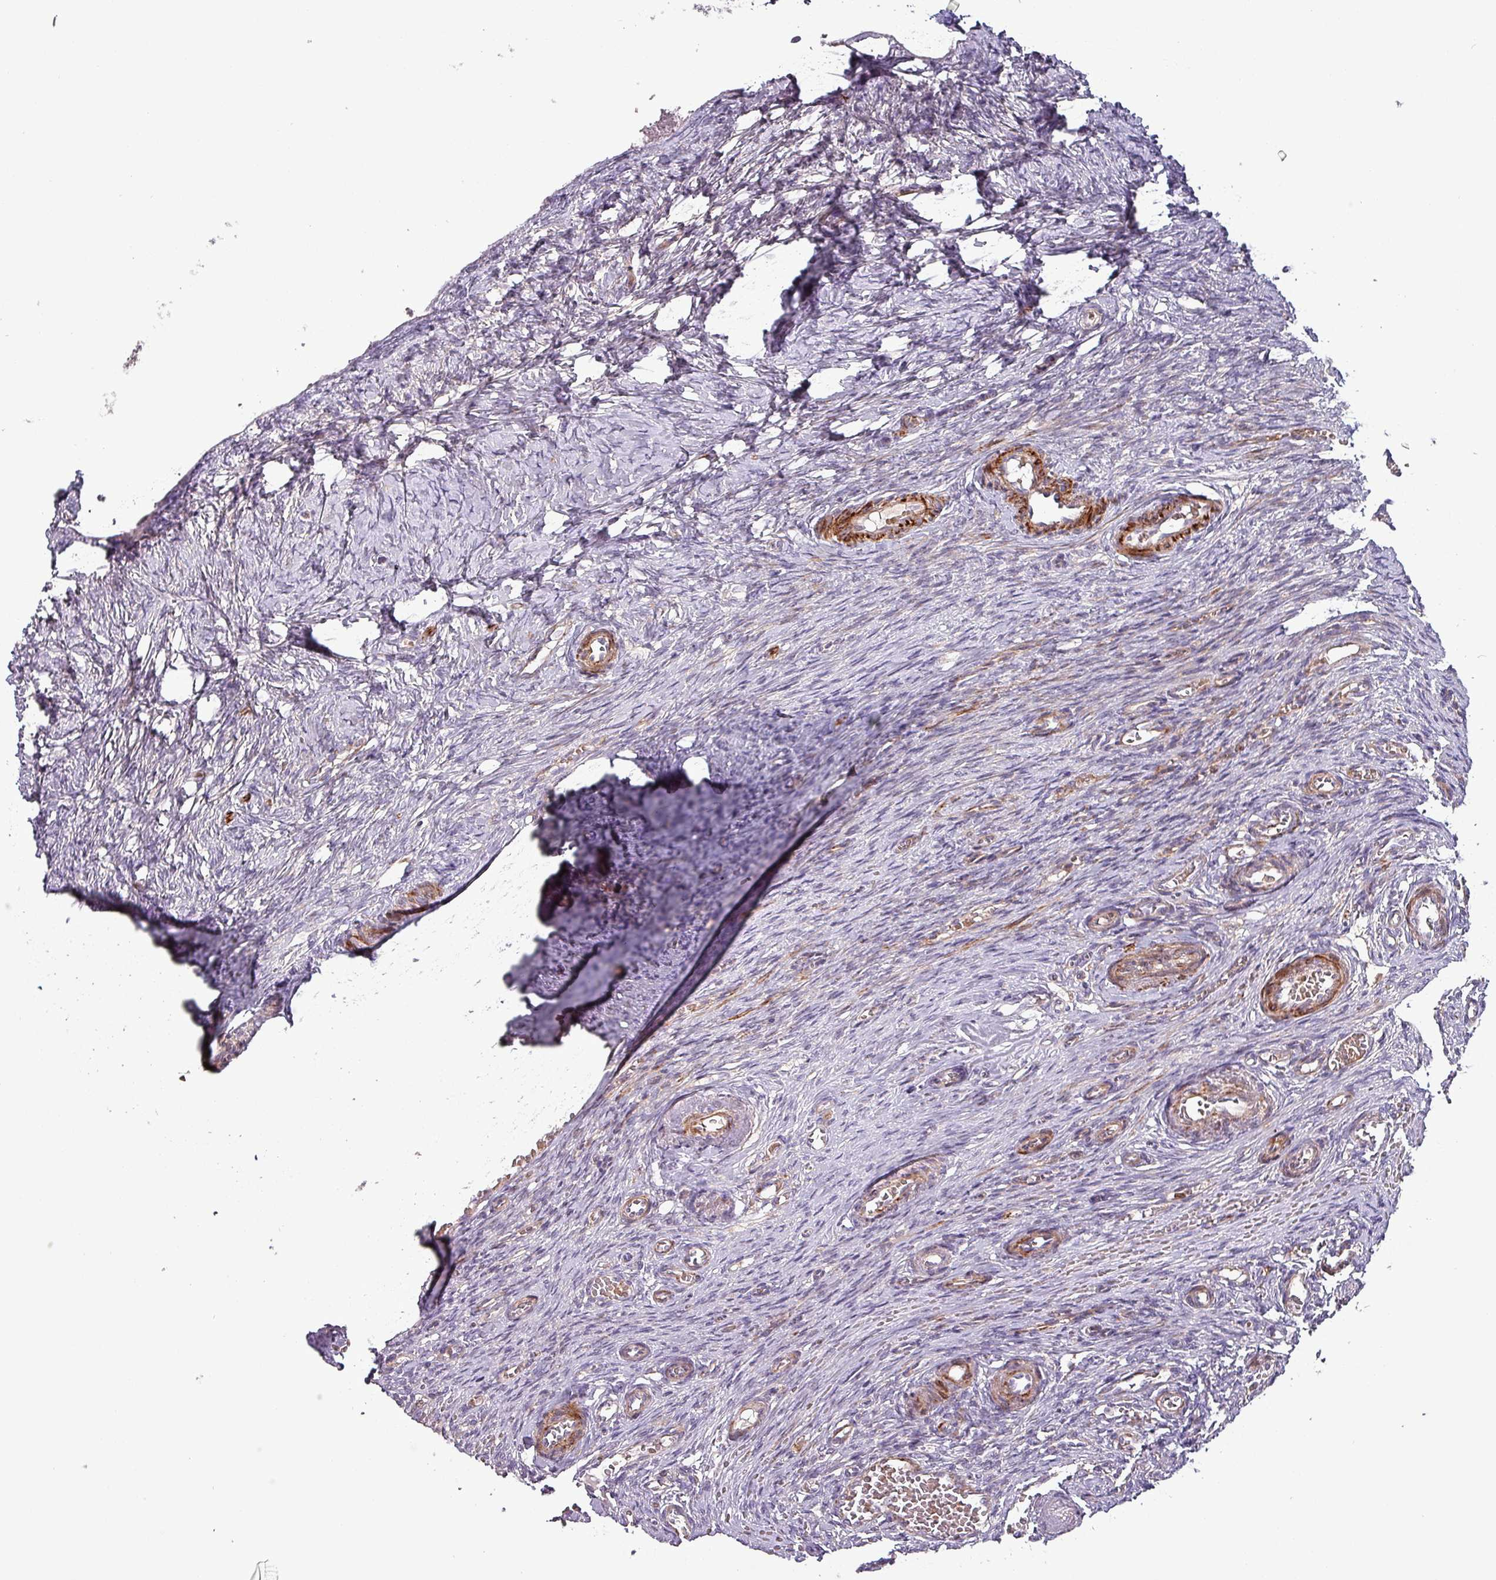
{"staining": {"intensity": "negative", "quantity": "none", "location": "none"}, "tissue": "ovary", "cell_type": "Ovarian stroma cells", "image_type": "normal", "snomed": [{"axis": "morphology", "description": "Adenocarcinoma, NOS"}, {"axis": "topography", "description": "Endometrium"}], "caption": "Image shows no protein expression in ovarian stroma cells of normal ovary.", "gene": "TPRA1", "patient": {"sex": "female", "age": 32}}